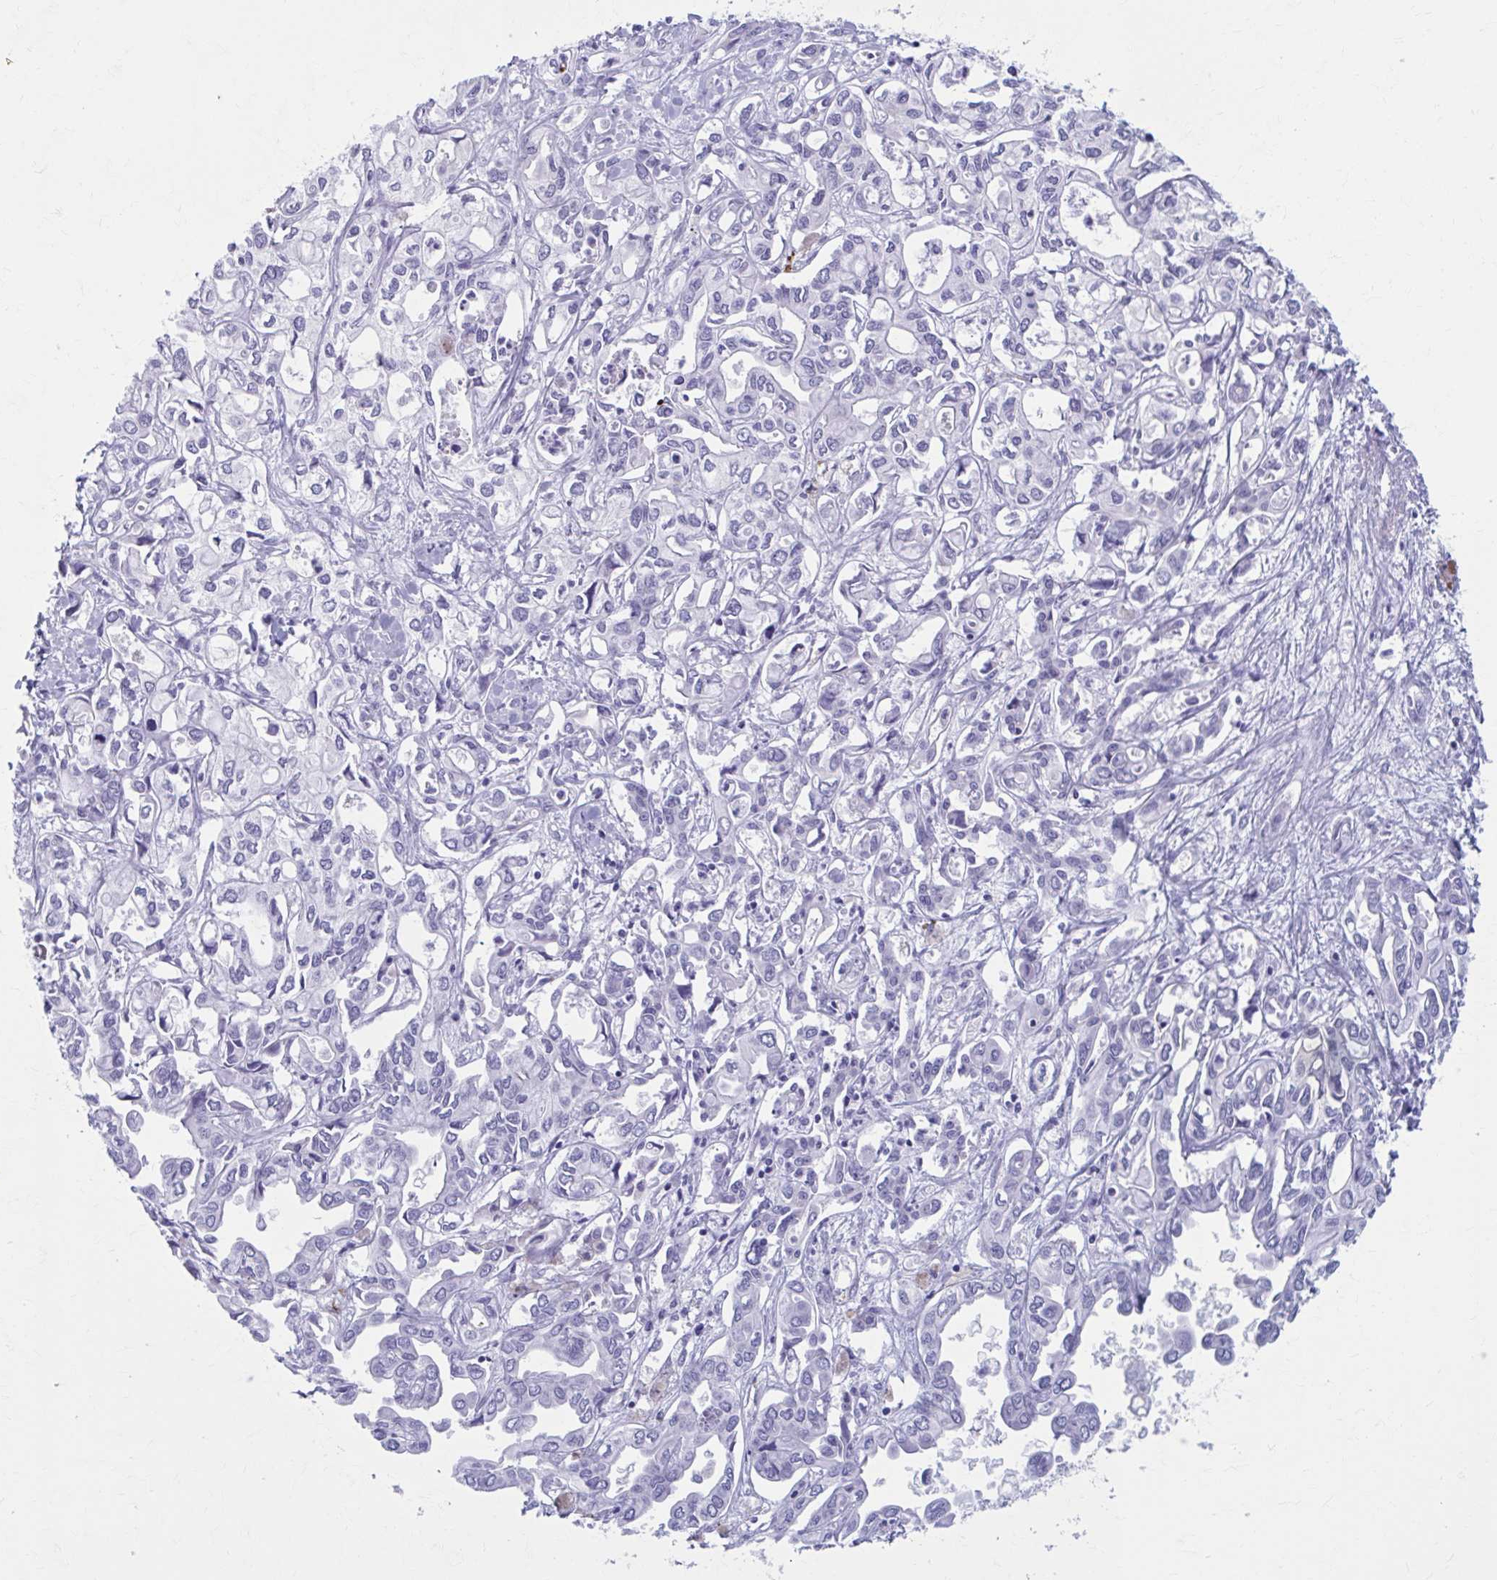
{"staining": {"intensity": "negative", "quantity": "none", "location": "none"}, "tissue": "liver cancer", "cell_type": "Tumor cells", "image_type": "cancer", "snomed": [{"axis": "morphology", "description": "Cholangiocarcinoma"}, {"axis": "topography", "description": "Liver"}], "caption": "High power microscopy micrograph of an immunohistochemistry (IHC) photomicrograph of liver cholangiocarcinoma, revealing no significant staining in tumor cells.", "gene": "KCNE2", "patient": {"sex": "female", "age": 64}}